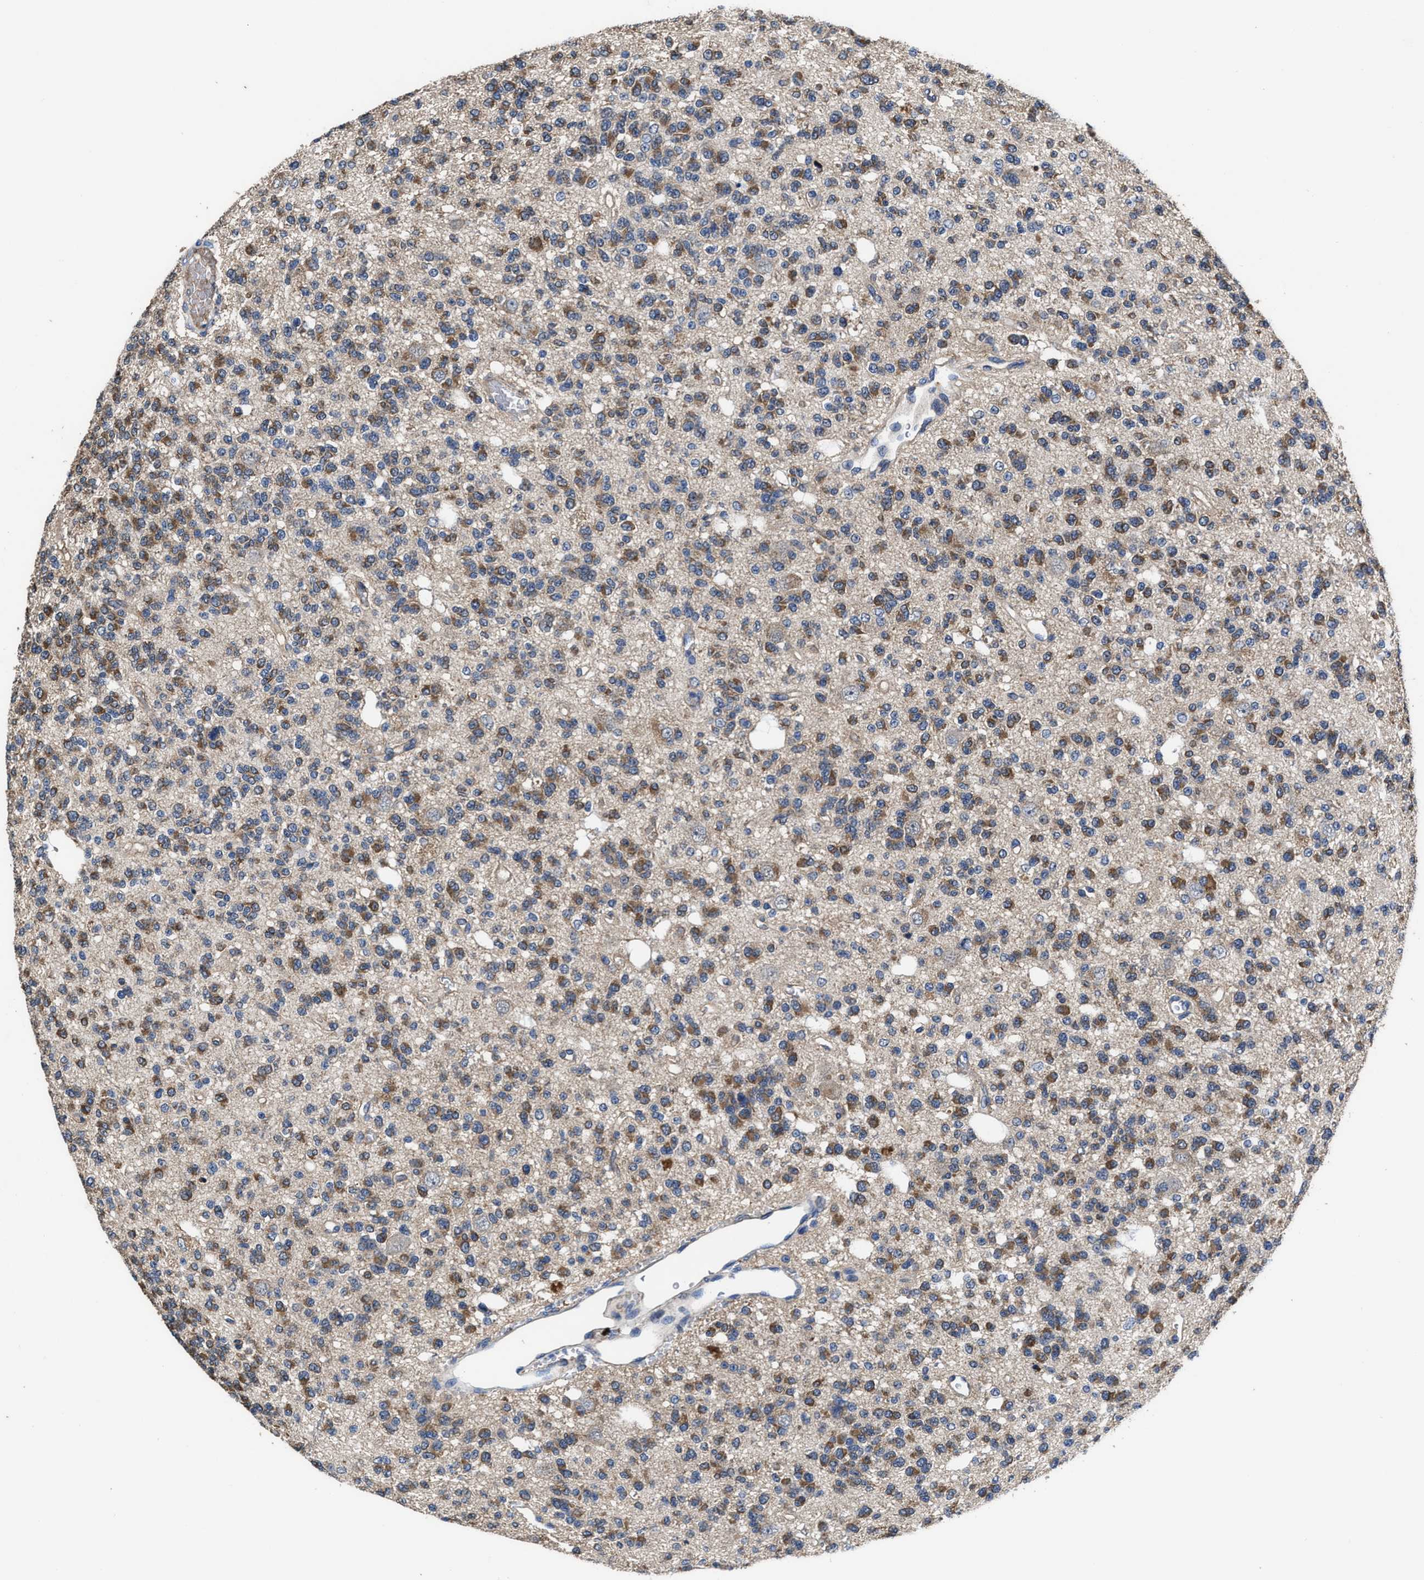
{"staining": {"intensity": "moderate", "quantity": ">75%", "location": "cytoplasmic/membranous"}, "tissue": "glioma", "cell_type": "Tumor cells", "image_type": "cancer", "snomed": [{"axis": "morphology", "description": "Glioma, malignant, Low grade"}, {"axis": "topography", "description": "Brain"}], "caption": "DAB (3,3'-diaminobenzidine) immunohistochemical staining of glioma reveals moderate cytoplasmic/membranous protein positivity in approximately >75% of tumor cells. Ihc stains the protein in brown and the nuclei are stained blue.", "gene": "IDNK", "patient": {"sex": "male", "age": 38}}